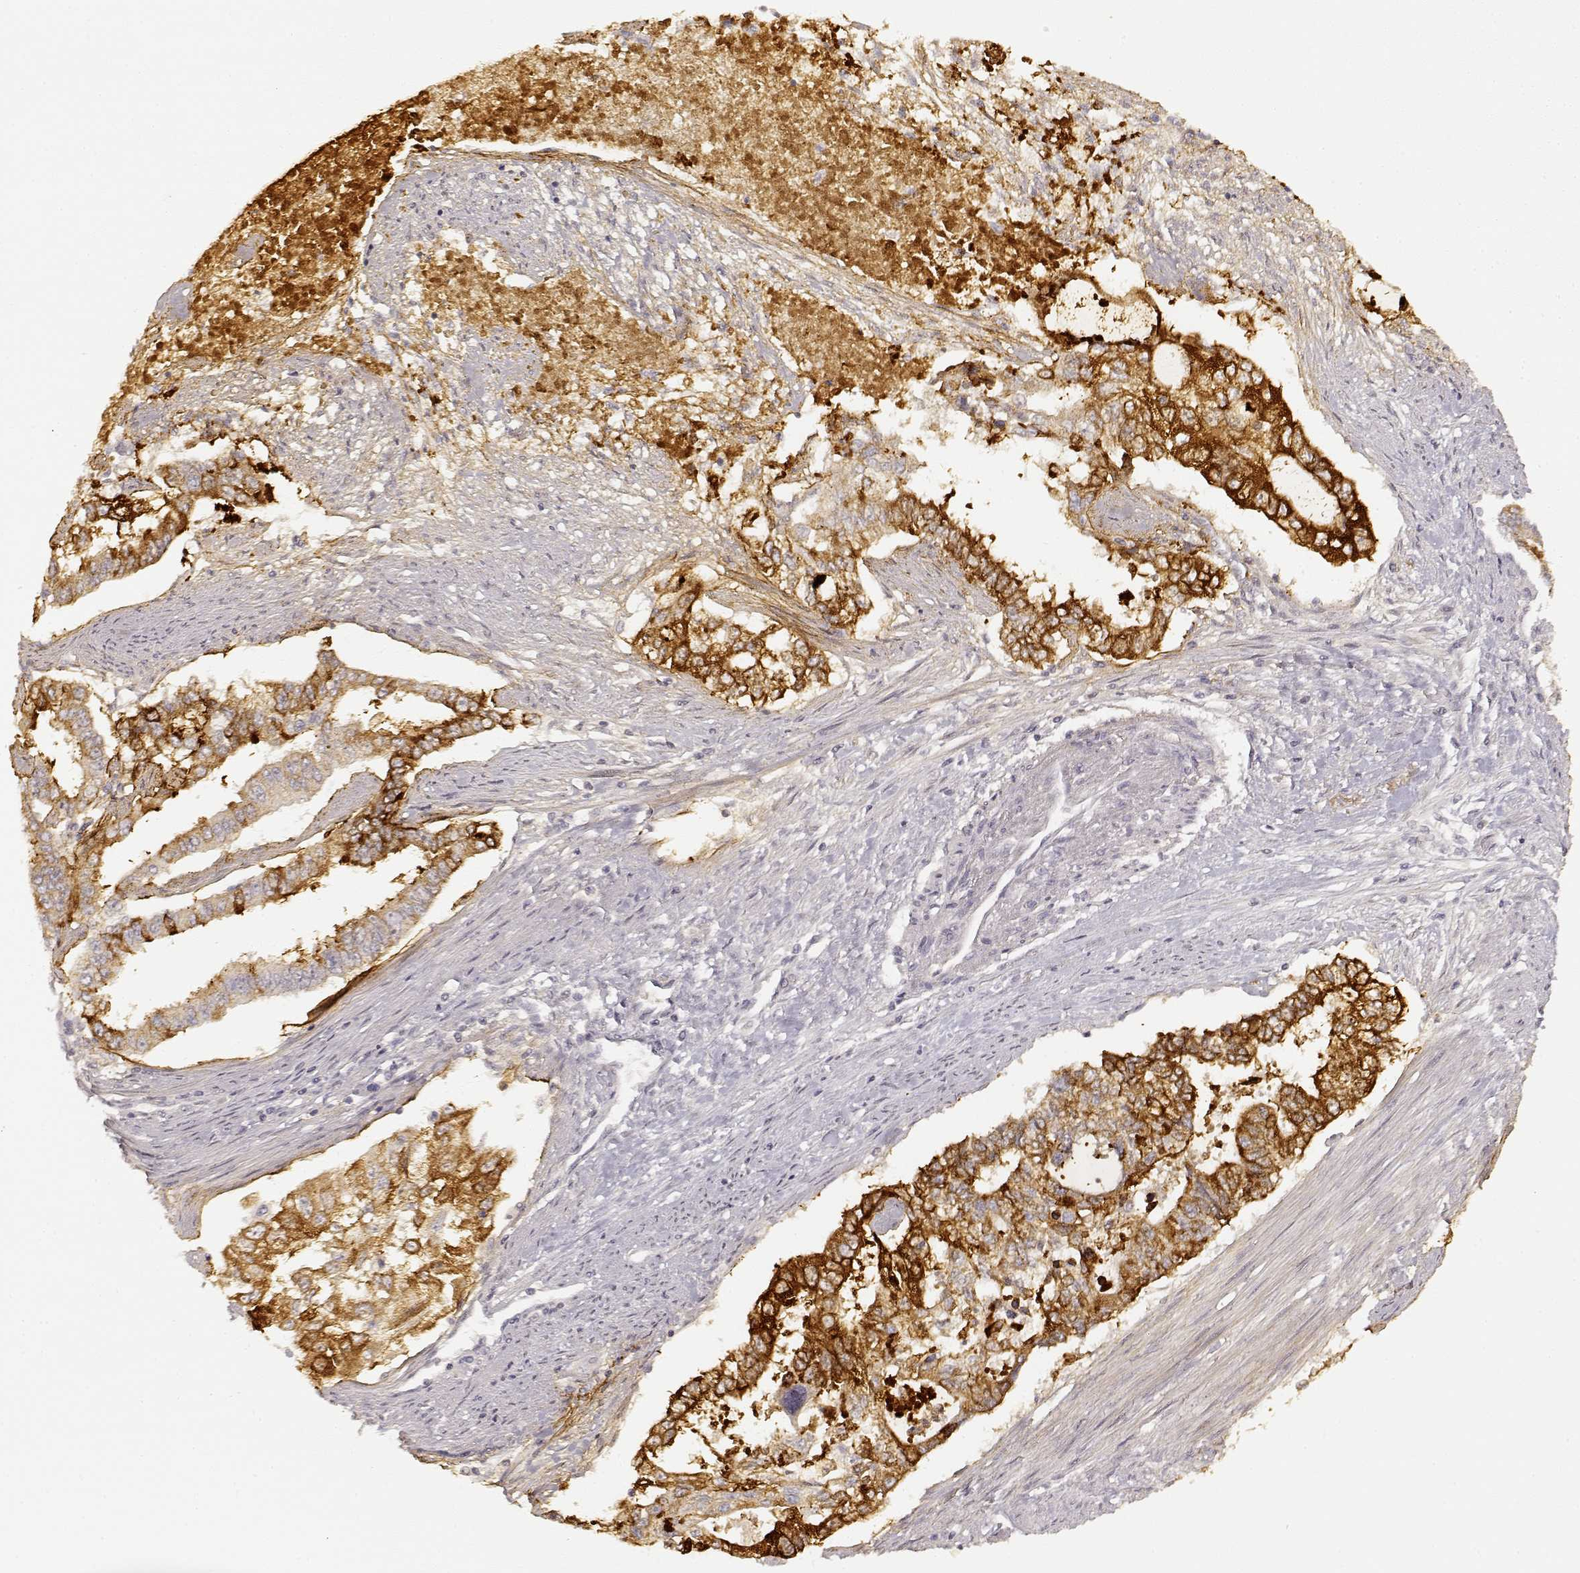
{"staining": {"intensity": "strong", "quantity": ">75%", "location": "cytoplasmic/membranous"}, "tissue": "endometrial cancer", "cell_type": "Tumor cells", "image_type": "cancer", "snomed": [{"axis": "morphology", "description": "Adenocarcinoma, NOS"}, {"axis": "topography", "description": "Uterus"}], "caption": "A high amount of strong cytoplasmic/membranous expression is identified in approximately >75% of tumor cells in endometrial adenocarcinoma tissue.", "gene": "LAMC2", "patient": {"sex": "female", "age": 59}}